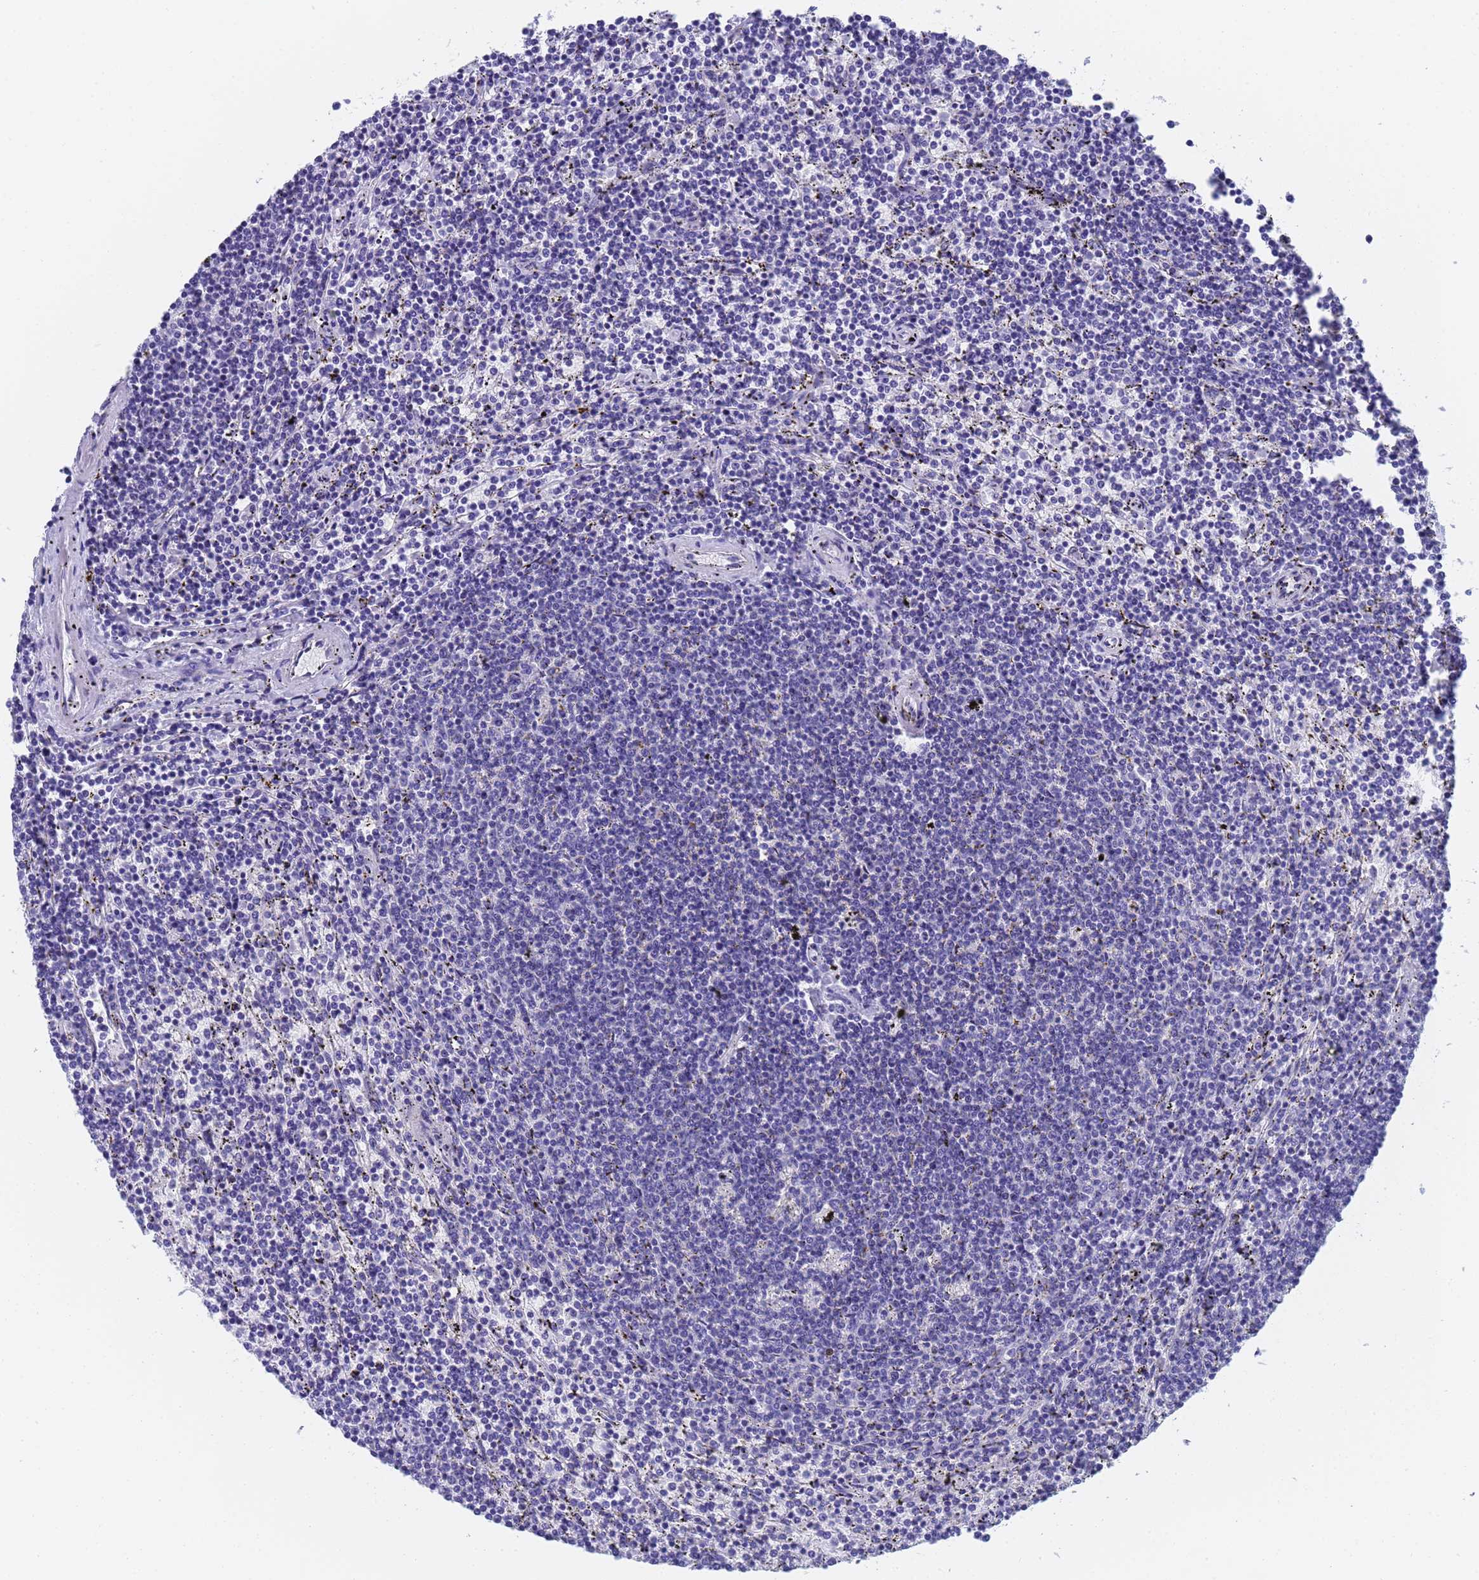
{"staining": {"intensity": "negative", "quantity": "none", "location": "none"}, "tissue": "lymphoma", "cell_type": "Tumor cells", "image_type": "cancer", "snomed": [{"axis": "morphology", "description": "Malignant lymphoma, non-Hodgkin's type, Low grade"}, {"axis": "topography", "description": "Spleen"}], "caption": "A micrograph of human low-grade malignant lymphoma, non-Hodgkin's type is negative for staining in tumor cells.", "gene": "STATH", "patient": {"sex": "female", "age": 50}}